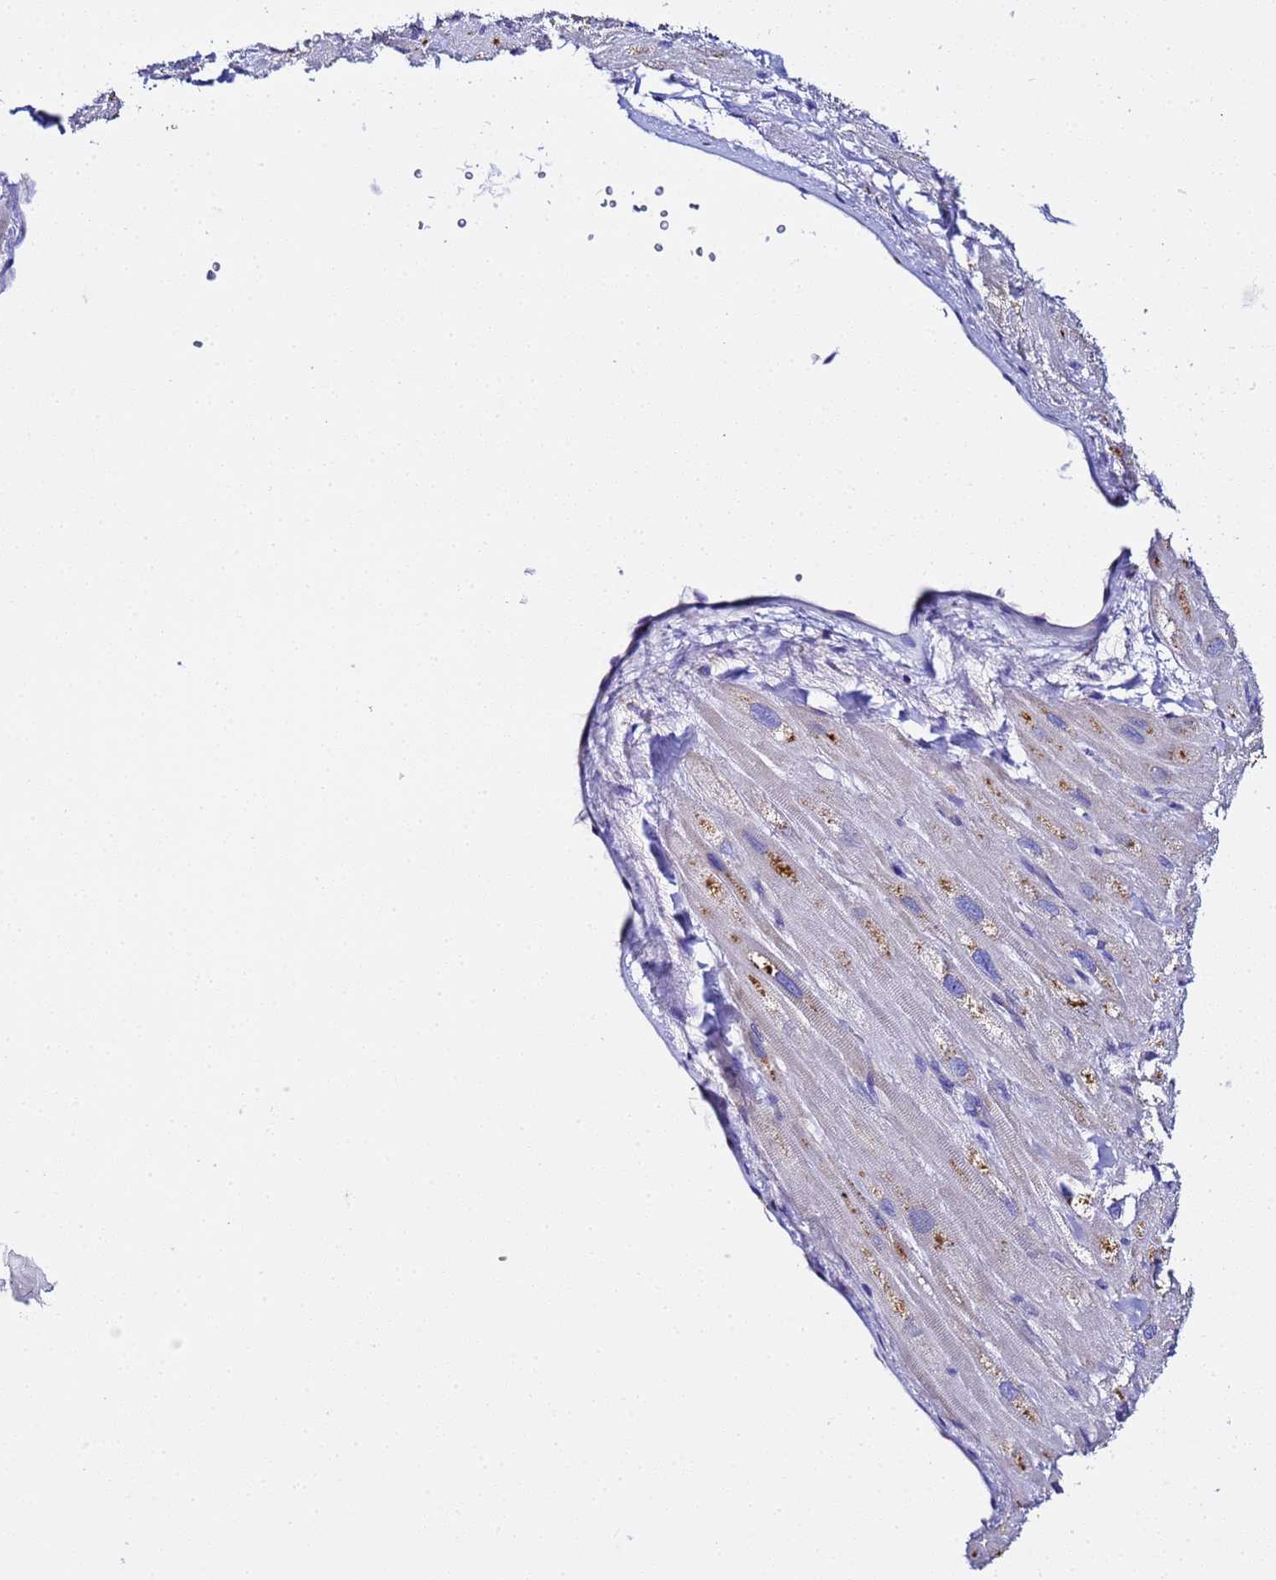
{"staining": {"intensity": "negative", "quantity": "none", "location": "none"}, "tissue": "heart muscle", "cell_type": "Cardiomyocytes", "image_type": "normal", "snomed": [{"axis": "morphology", "description": "Normal tissue, NOS"}, {"axis": "topography", "description": "Heart"}], "caption": "Human heart muscle stained for a protein using immunohistochemistry demonstrates no expression in cardiomyocytes.", "gene": "VTI1B", "patient": {"sex": "male", "age": 65}}